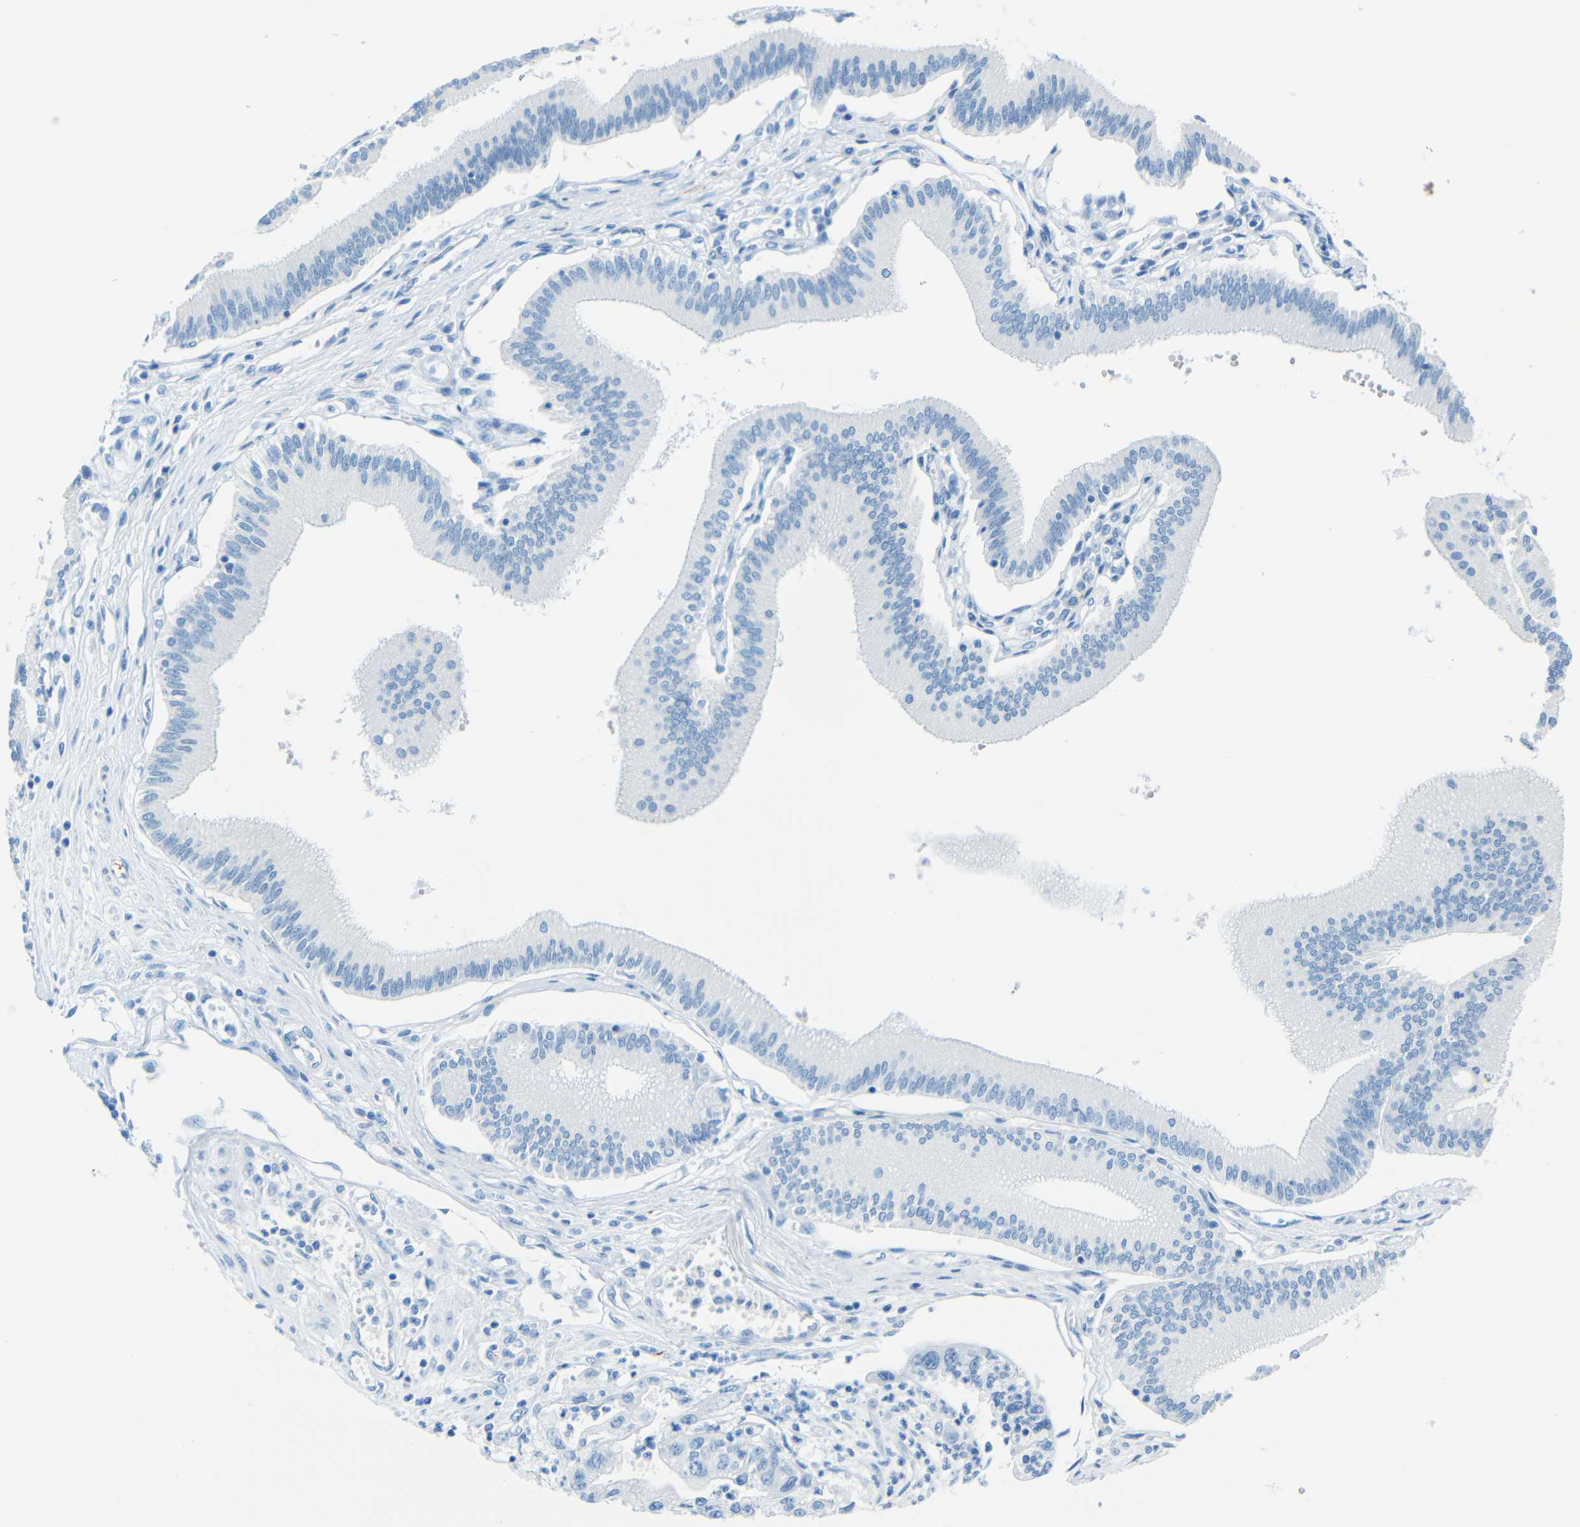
{"staining": {"intensity": "negative", "quantity": "none", "location": "none"}, "tissue": "pancreatic cancer", "cell_type": "Tumor cells", "image_type": "cancer", "snomed": [{"axis": "morphology", "description": "Adenocarcinoma, NOS"}, {"axis": "topography", "description": "Pancreas"}], "caption": "Immunohistochemical staining of human adenocarcinoma (pancreatic) exhibits no significant positivity in tumor cells. (DAB (3,3'-diaminobenzidine) IHC visualized using brightfield microscopy, high magnification).", "gene": "TUBB4B", "patient": {"sex": "male", "age": 56}}